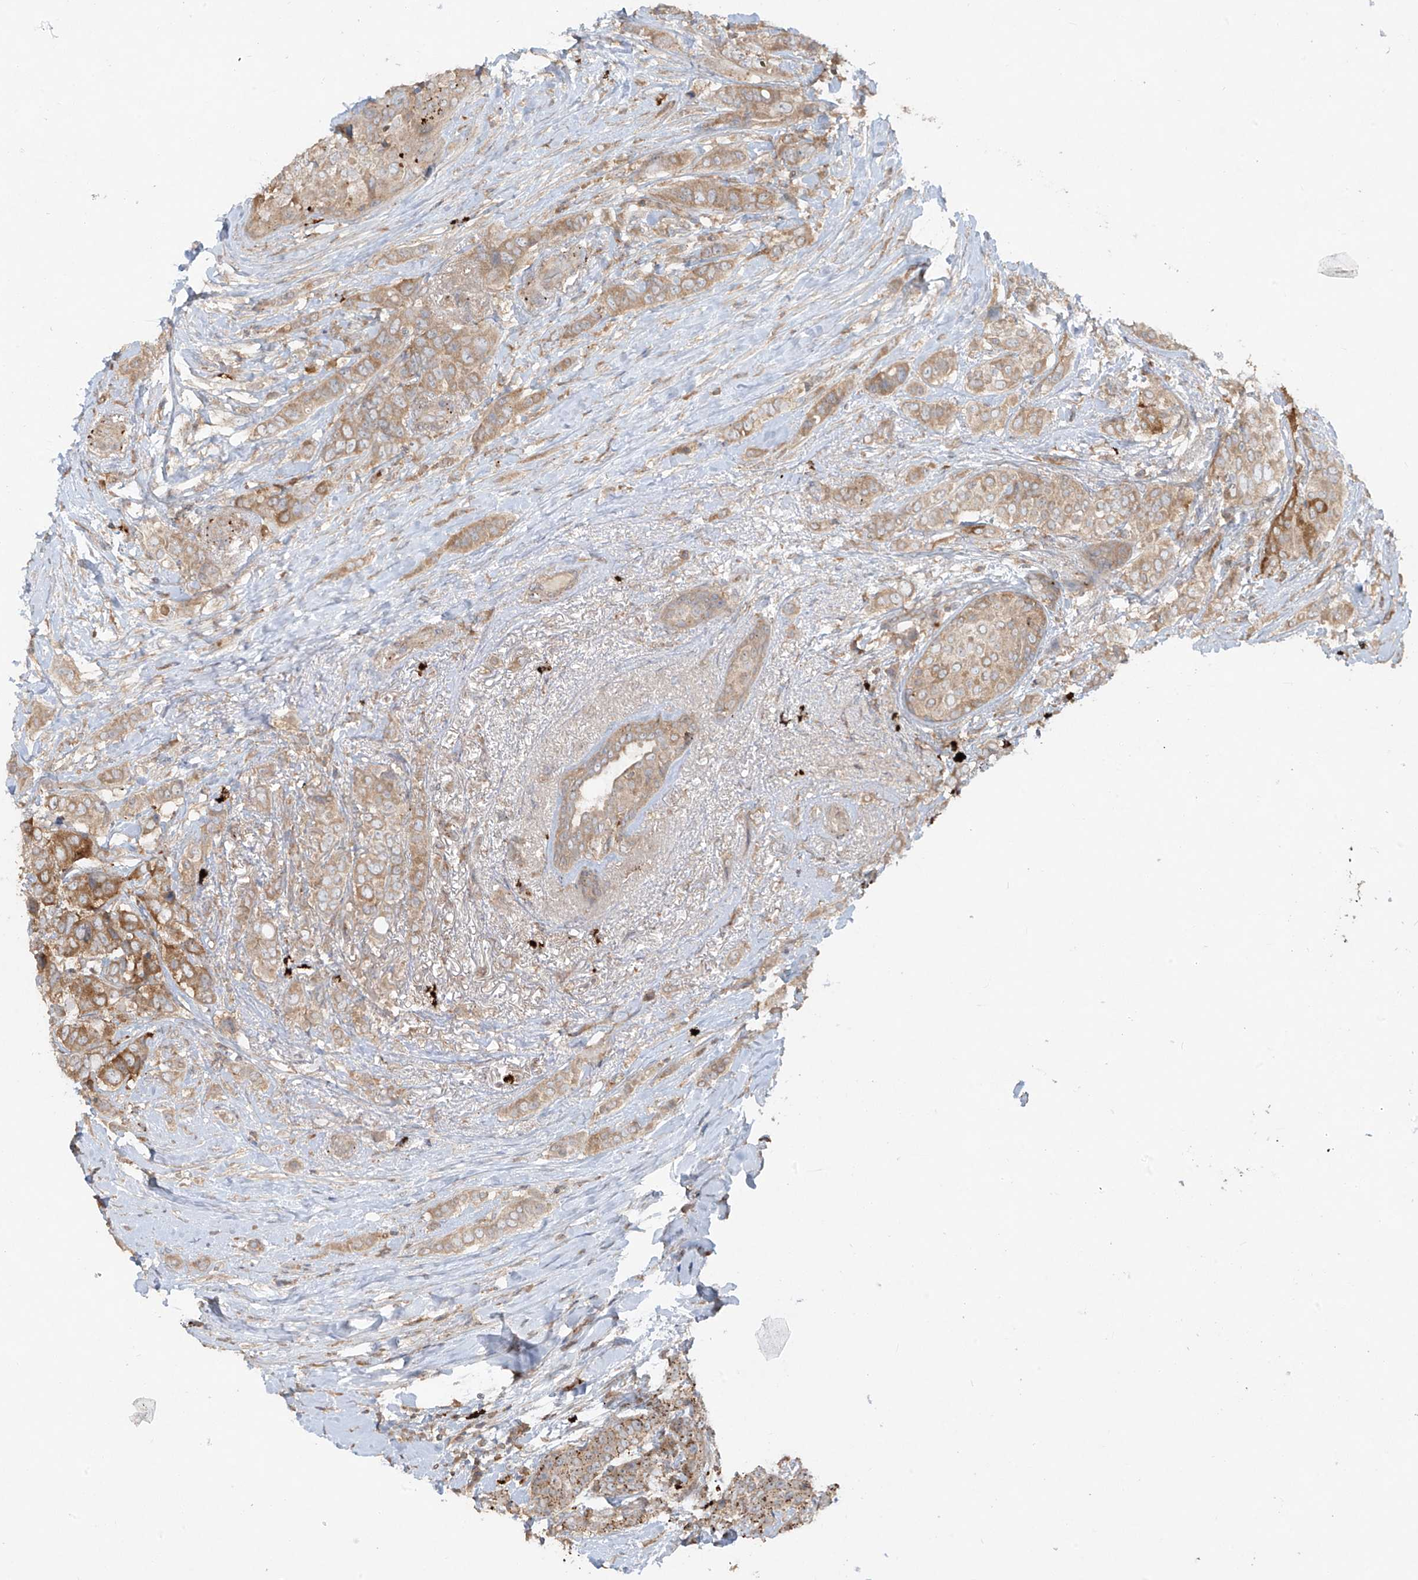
{"staining": {"intensity": "moderate", "quantity": ">75%", "location": "cytoplasmic/membranous"}, "tissue": "breast cancer", "cell_type": "Tumor cells", "image_type": "cancer", "snomed": [{"axis": "morphology", "description": "Lobular carcinoma"}, {"axis": "topography", "description": "Breast"}], "caption": "Tumor cells demonstrate medium levels of moderate cytoplasmic/membranous staining in about >75% of cells in human breast cancer (lobular carcinoma).", "gene": "LDAH", "patient": {"sex": "female", "age": 51}}